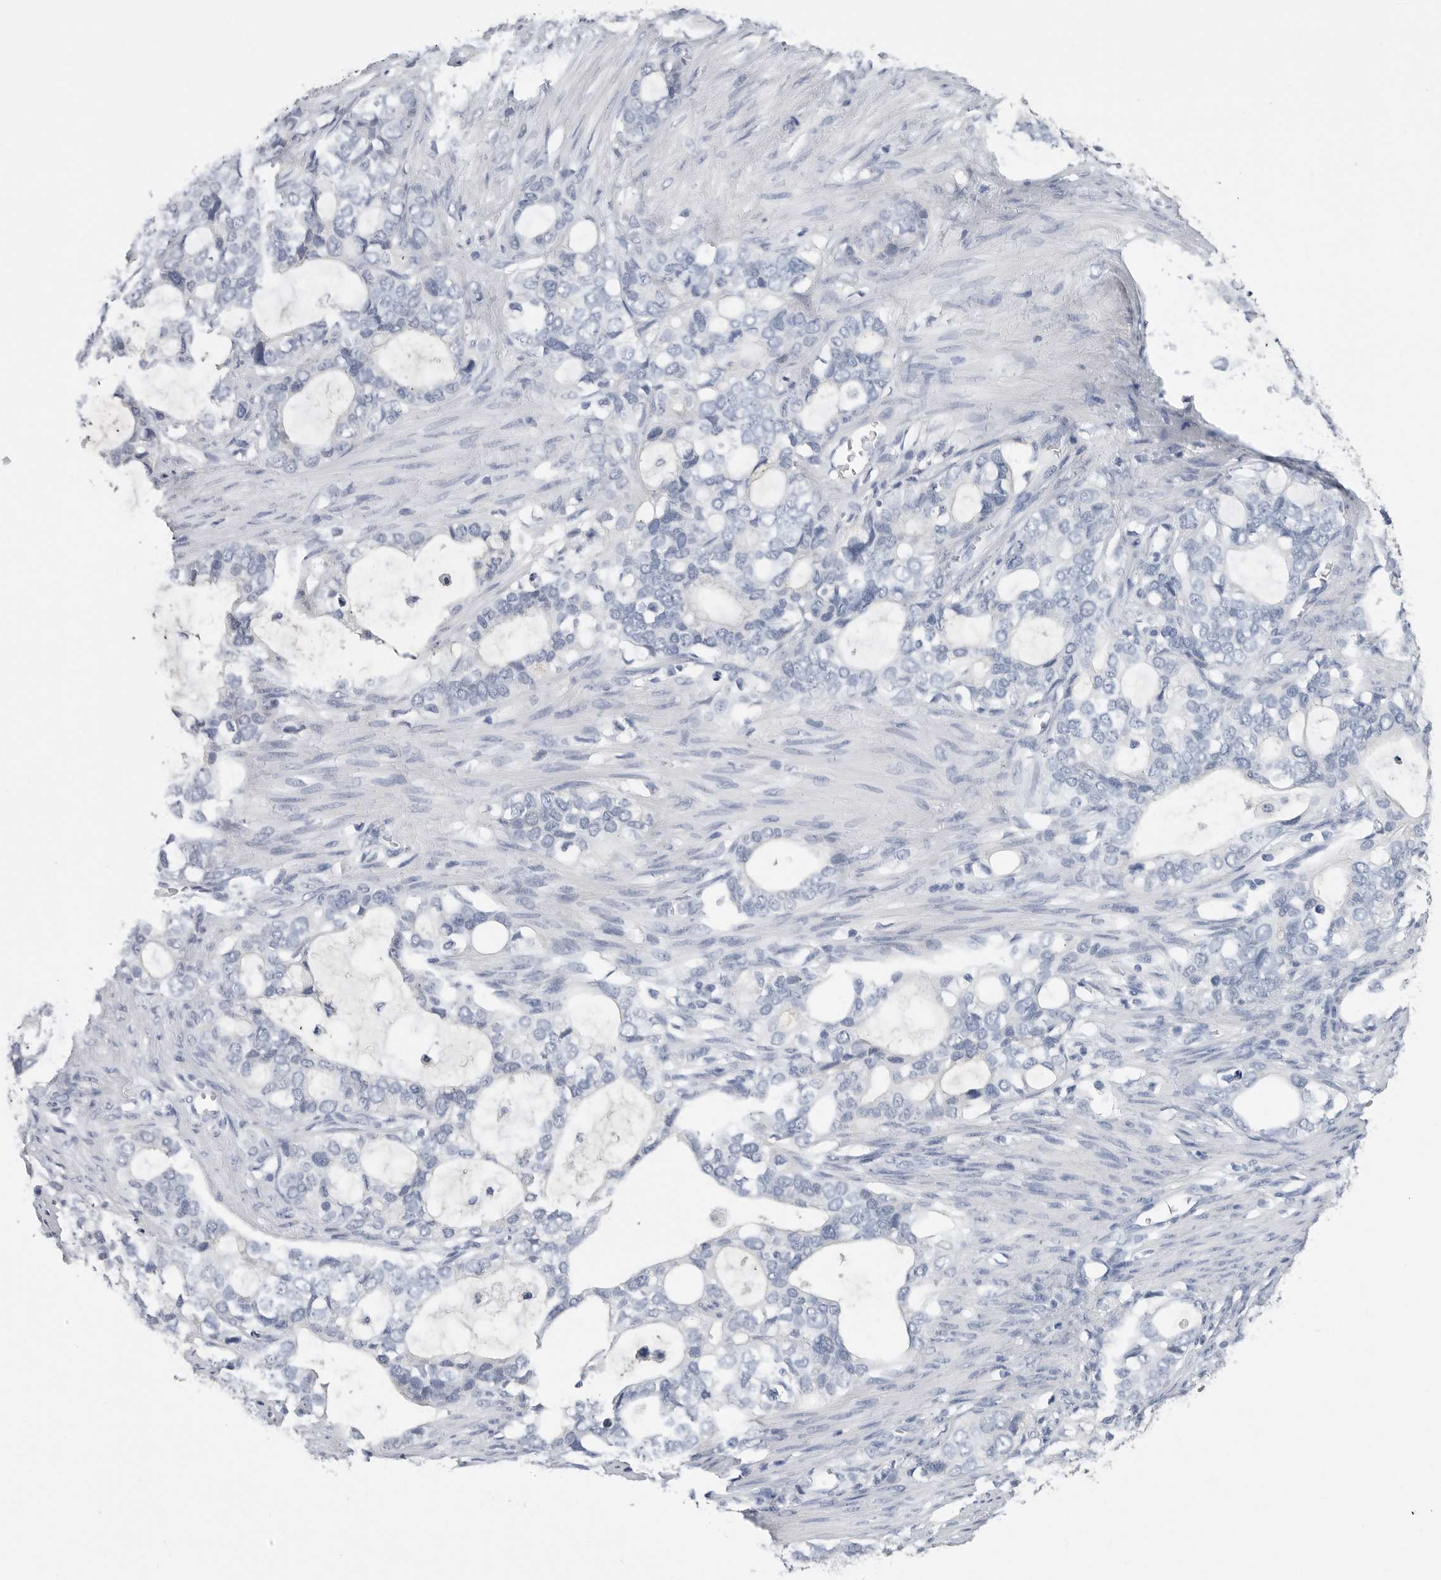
{"staining": {"intensity": "negative", "quantity": "none", "location": "none"}, "tissue": "stomach cancer", "cell_type": "Tumor cells", "image_type": "cancer", "snomed": [{"axis": "morphology", "description": "Adenocarcinoma, NOS"}, {"axis": "topography", "description": "Stomach"}], "caption": "A high-resolution histopathology image shows immunohistochemistry staining of stomach cancer, which demonstrates no significant staining in tumor cells. (IHC, brightfield microscopy, high magnification).", "gene": "FABP6", "patient": {"sex": "female", "age": 75}}